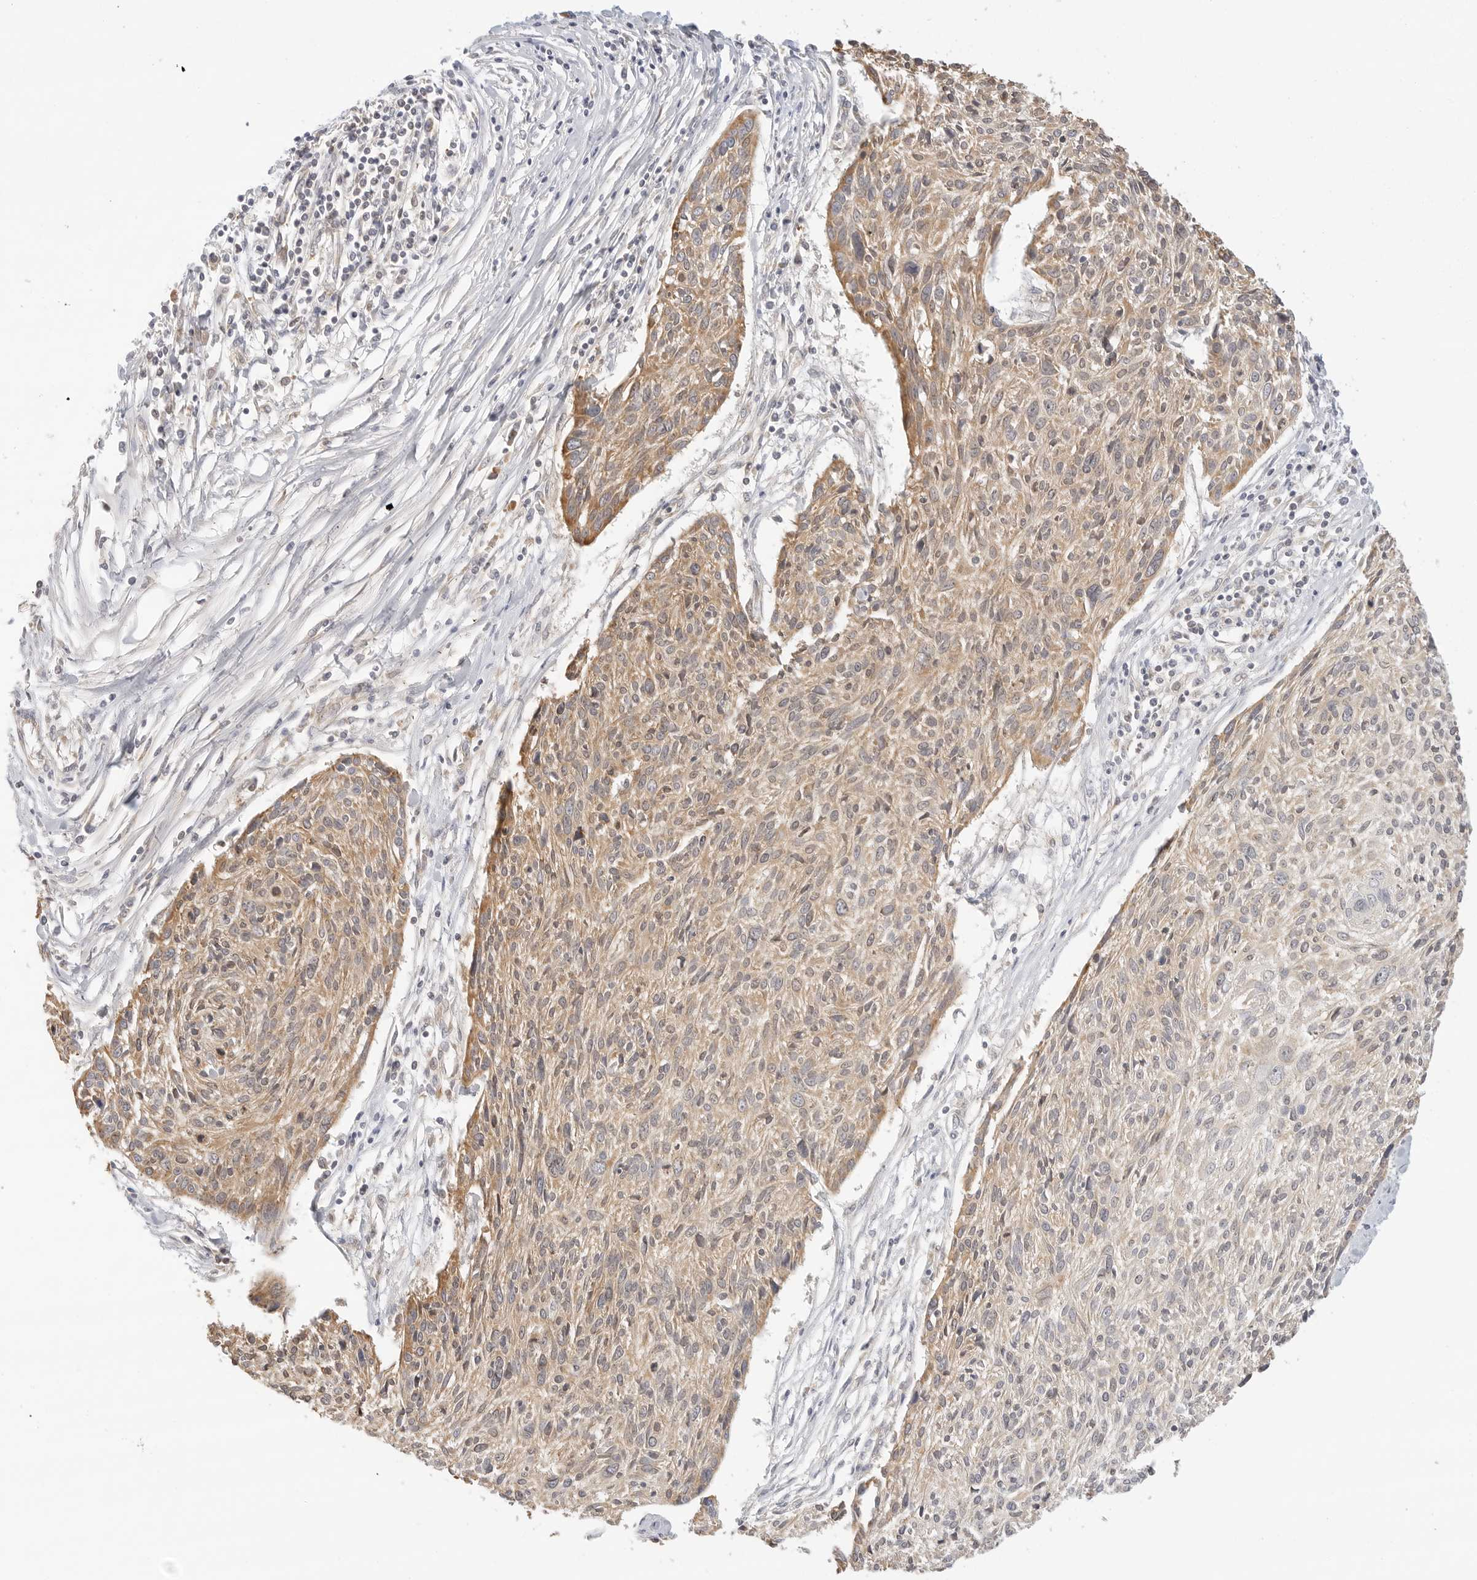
{"staining": {"intensity": "moderate", "quantity": "25%-75%", "location": "cytoplasmic/membranous"}, "tissue": "cervical cancer", "cell_type": "Tumor cells", "image_type": "cancer", "snomed": [{"axis": "morphology", "description": "Squamous cell carcinoma, NOS"}, {"axis": "topography", "description": "Cervix"}], "caption": "Immunohistochemical staining of human cervical cancer (squamous cell carcinoma) exhibits medium levels of moderate cytoplasmic/membranous staining in about 25%-75% of tumor cells.", "gene": "ERO1B", "patient": {"sex": "female", "age": 51}}